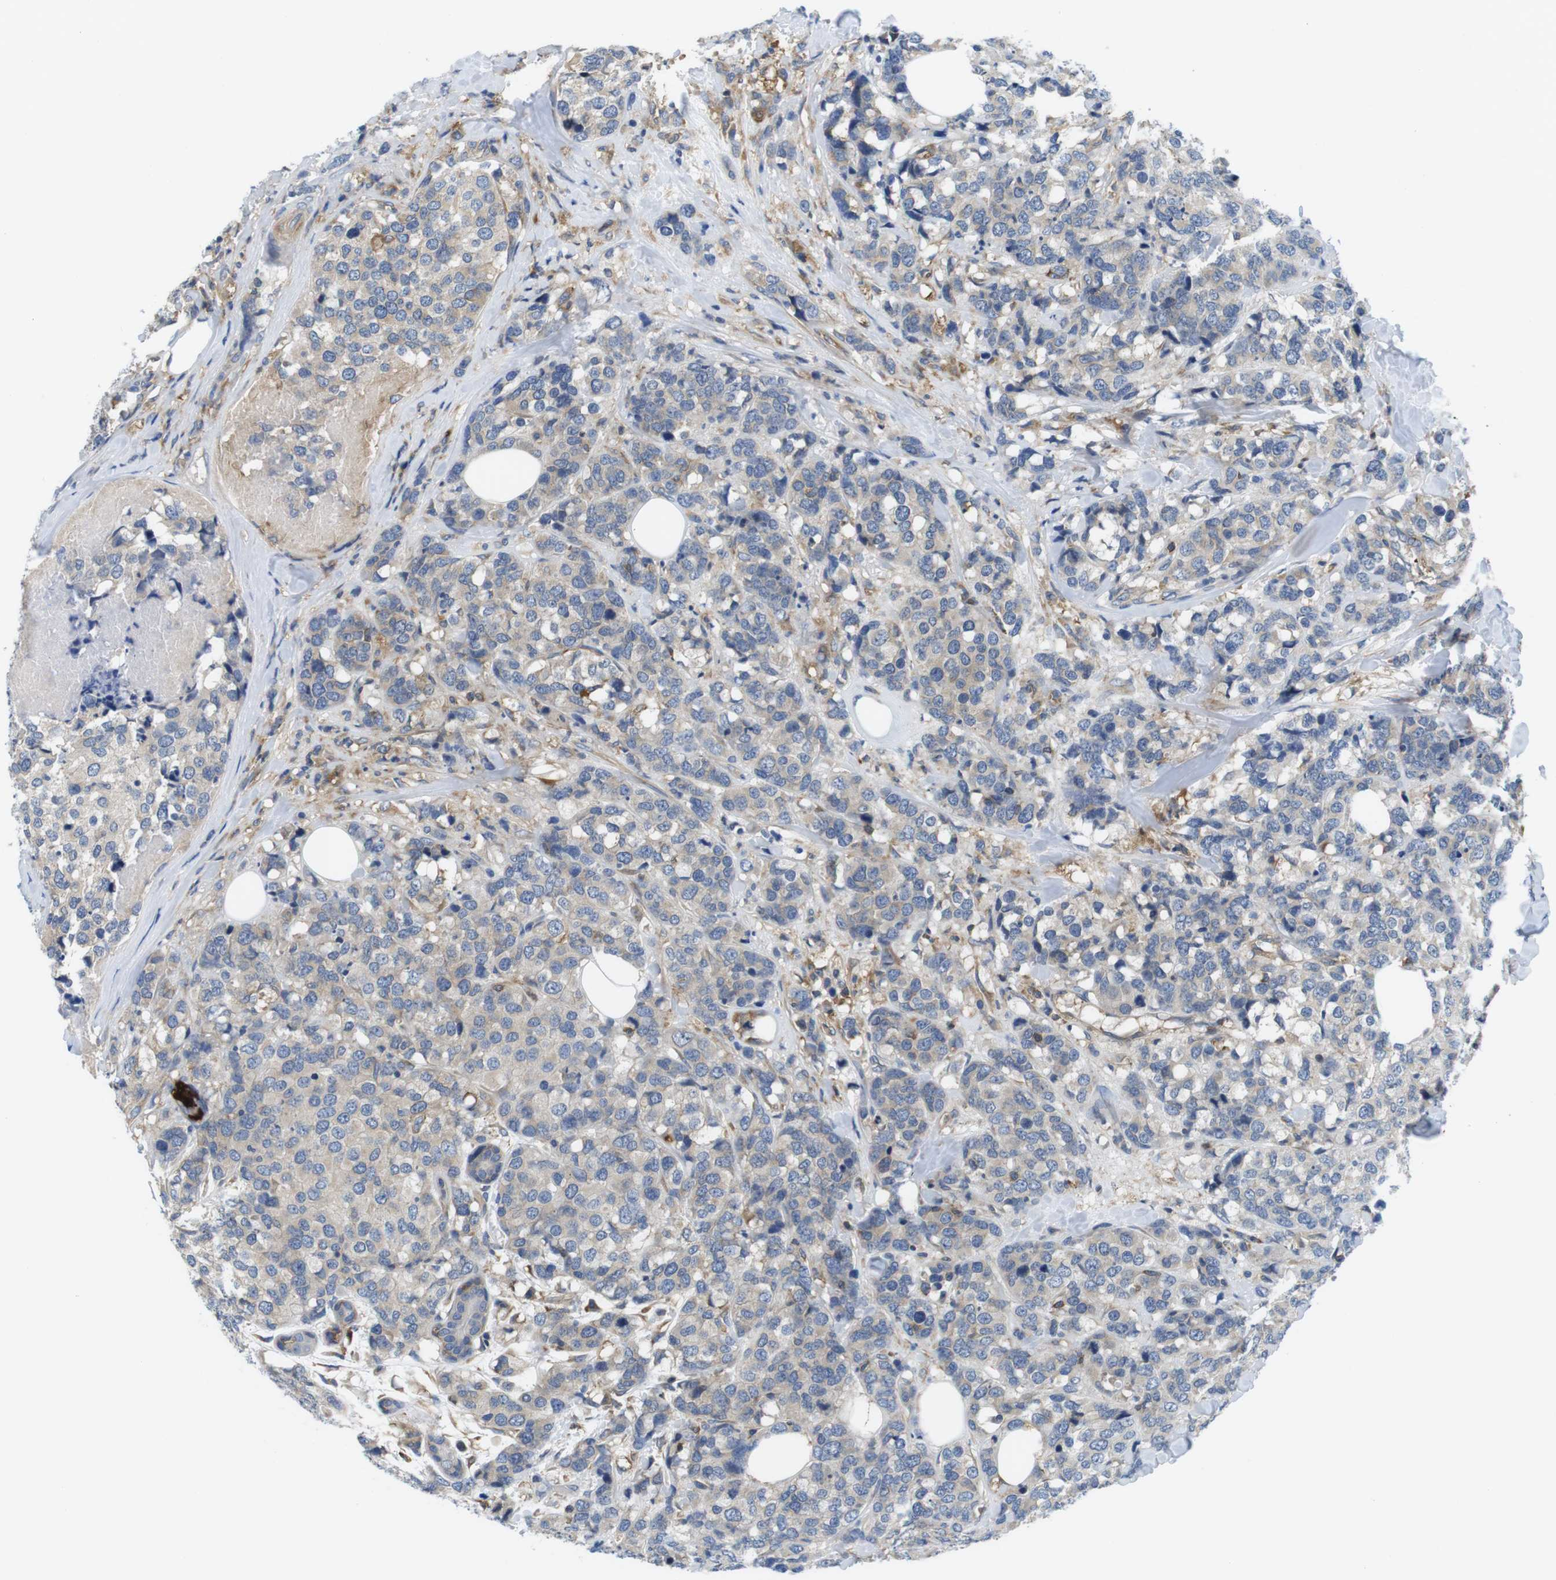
{"staining": {"intensity": "weak", "quantity": "<25%", "location": "cytoplasmic/membranous"}, "tissue": "breast cancer", "cell_type": "Tumor cells", "image_type": "cancer", "snomed": [{"axis": "morphology", "description": "Lobular carcinoma"}, {"axis": "topography", "description": "Breast"}], "caption": "Immunohistochemistry photomicrograph of neoplastic tissue: human breast lobular carcinoma stained with DAB reveals no significant protein expression in tumor cells.", "gene": "HERPUD2", "patient": {"sex": "female", "age": 59}}